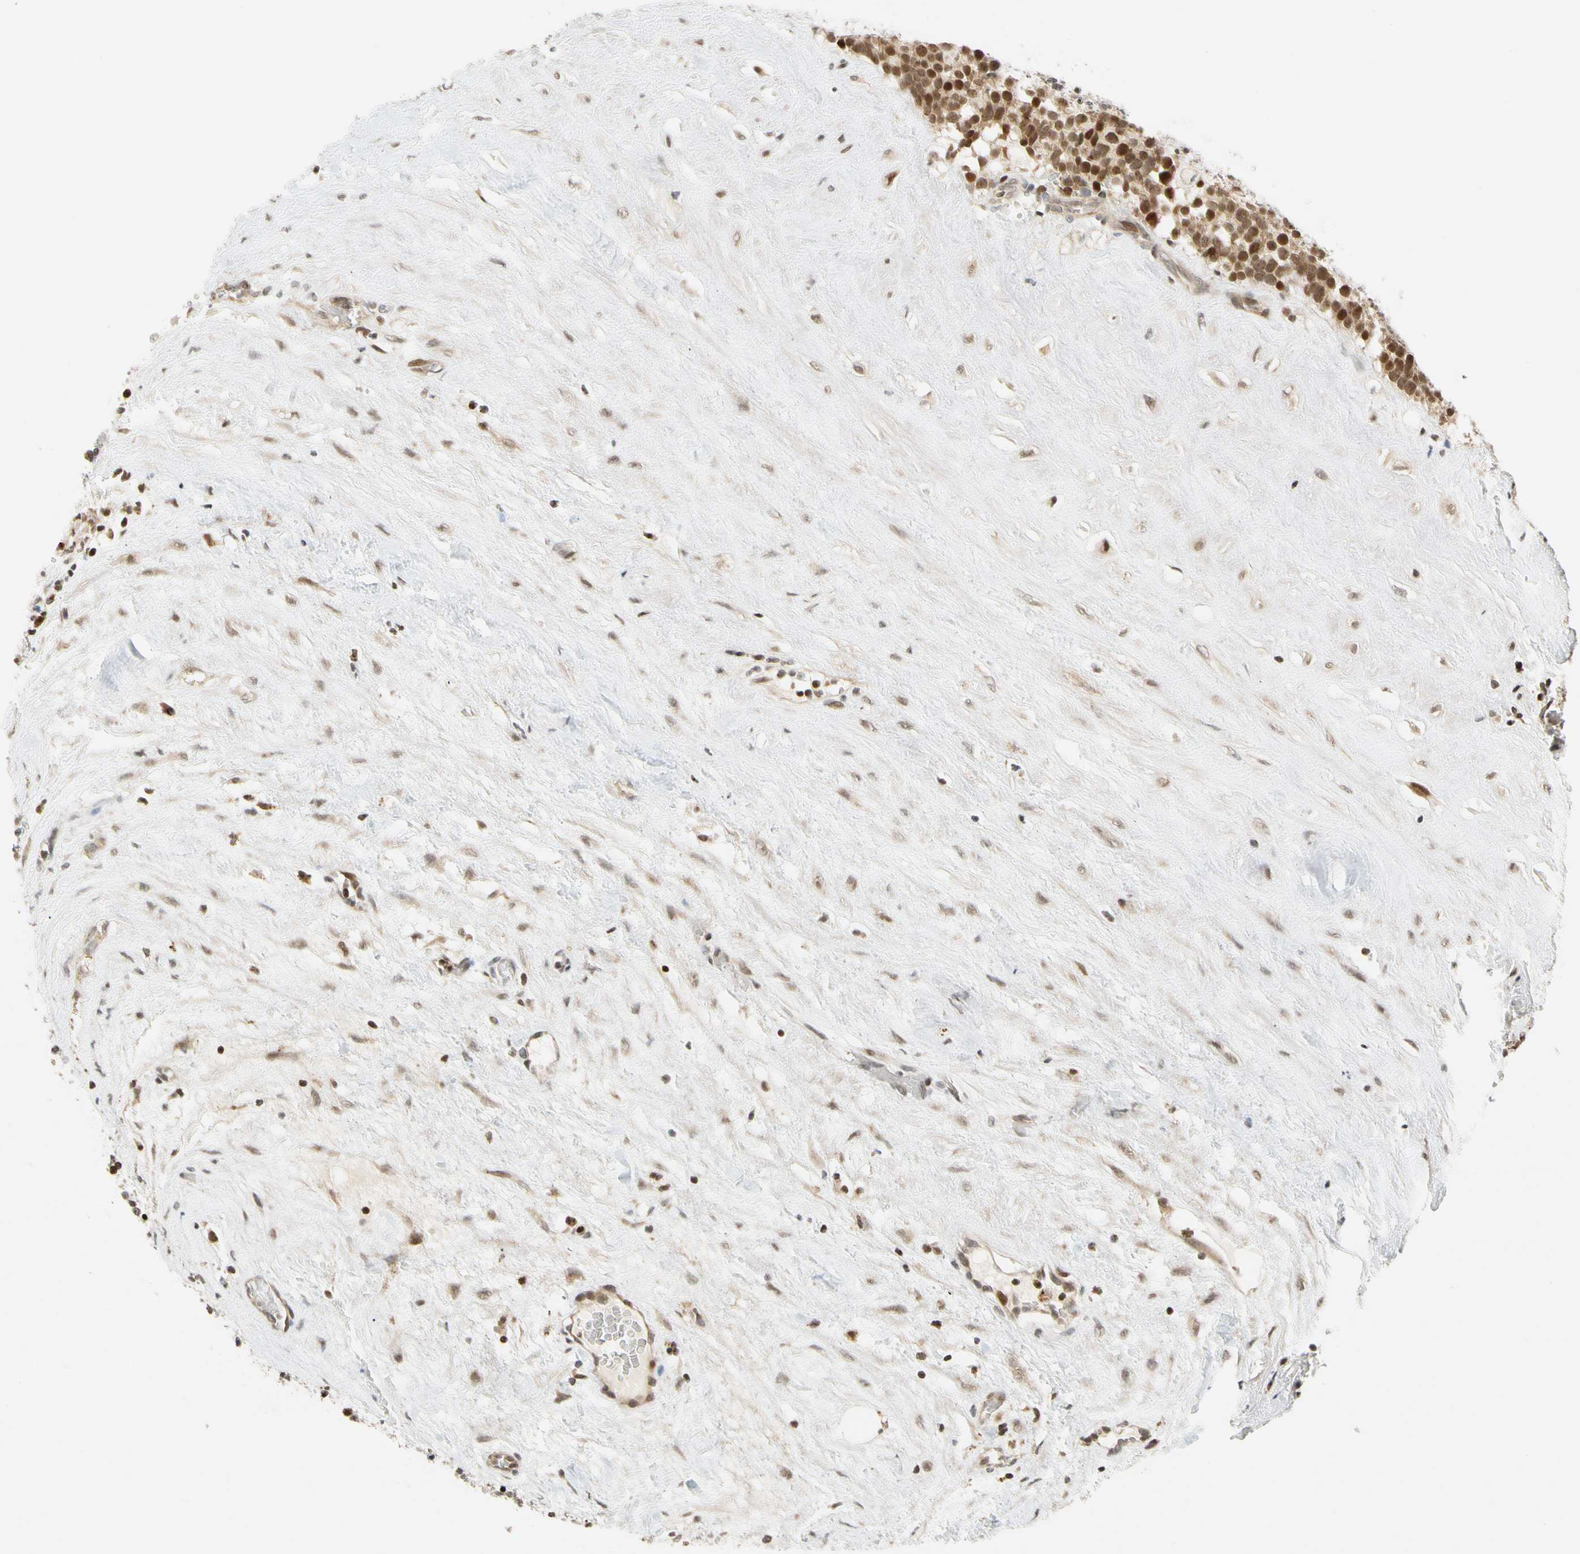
{"staining": {"intensity": "moderate", "quantity": ">75%", "location": "cytoplasmic/membranous,nuclear"}, "tissue": "testis cancer", "cell_type": "Tumor cells", "image_type": "cancer", "snomed": [{"axis": "morphology", "description": "Seminoma, NOS"}, {"axis": "topography", "description": "Testis"}], "caption": "Moderate cytoplasmic/membranous and nuclear protein staining is identified in about >75% of tumor cells in testis cancer. Nuclei are stained in blue.", "gene": "CDK7", "patient": {"sex": "male", "age": 71}}